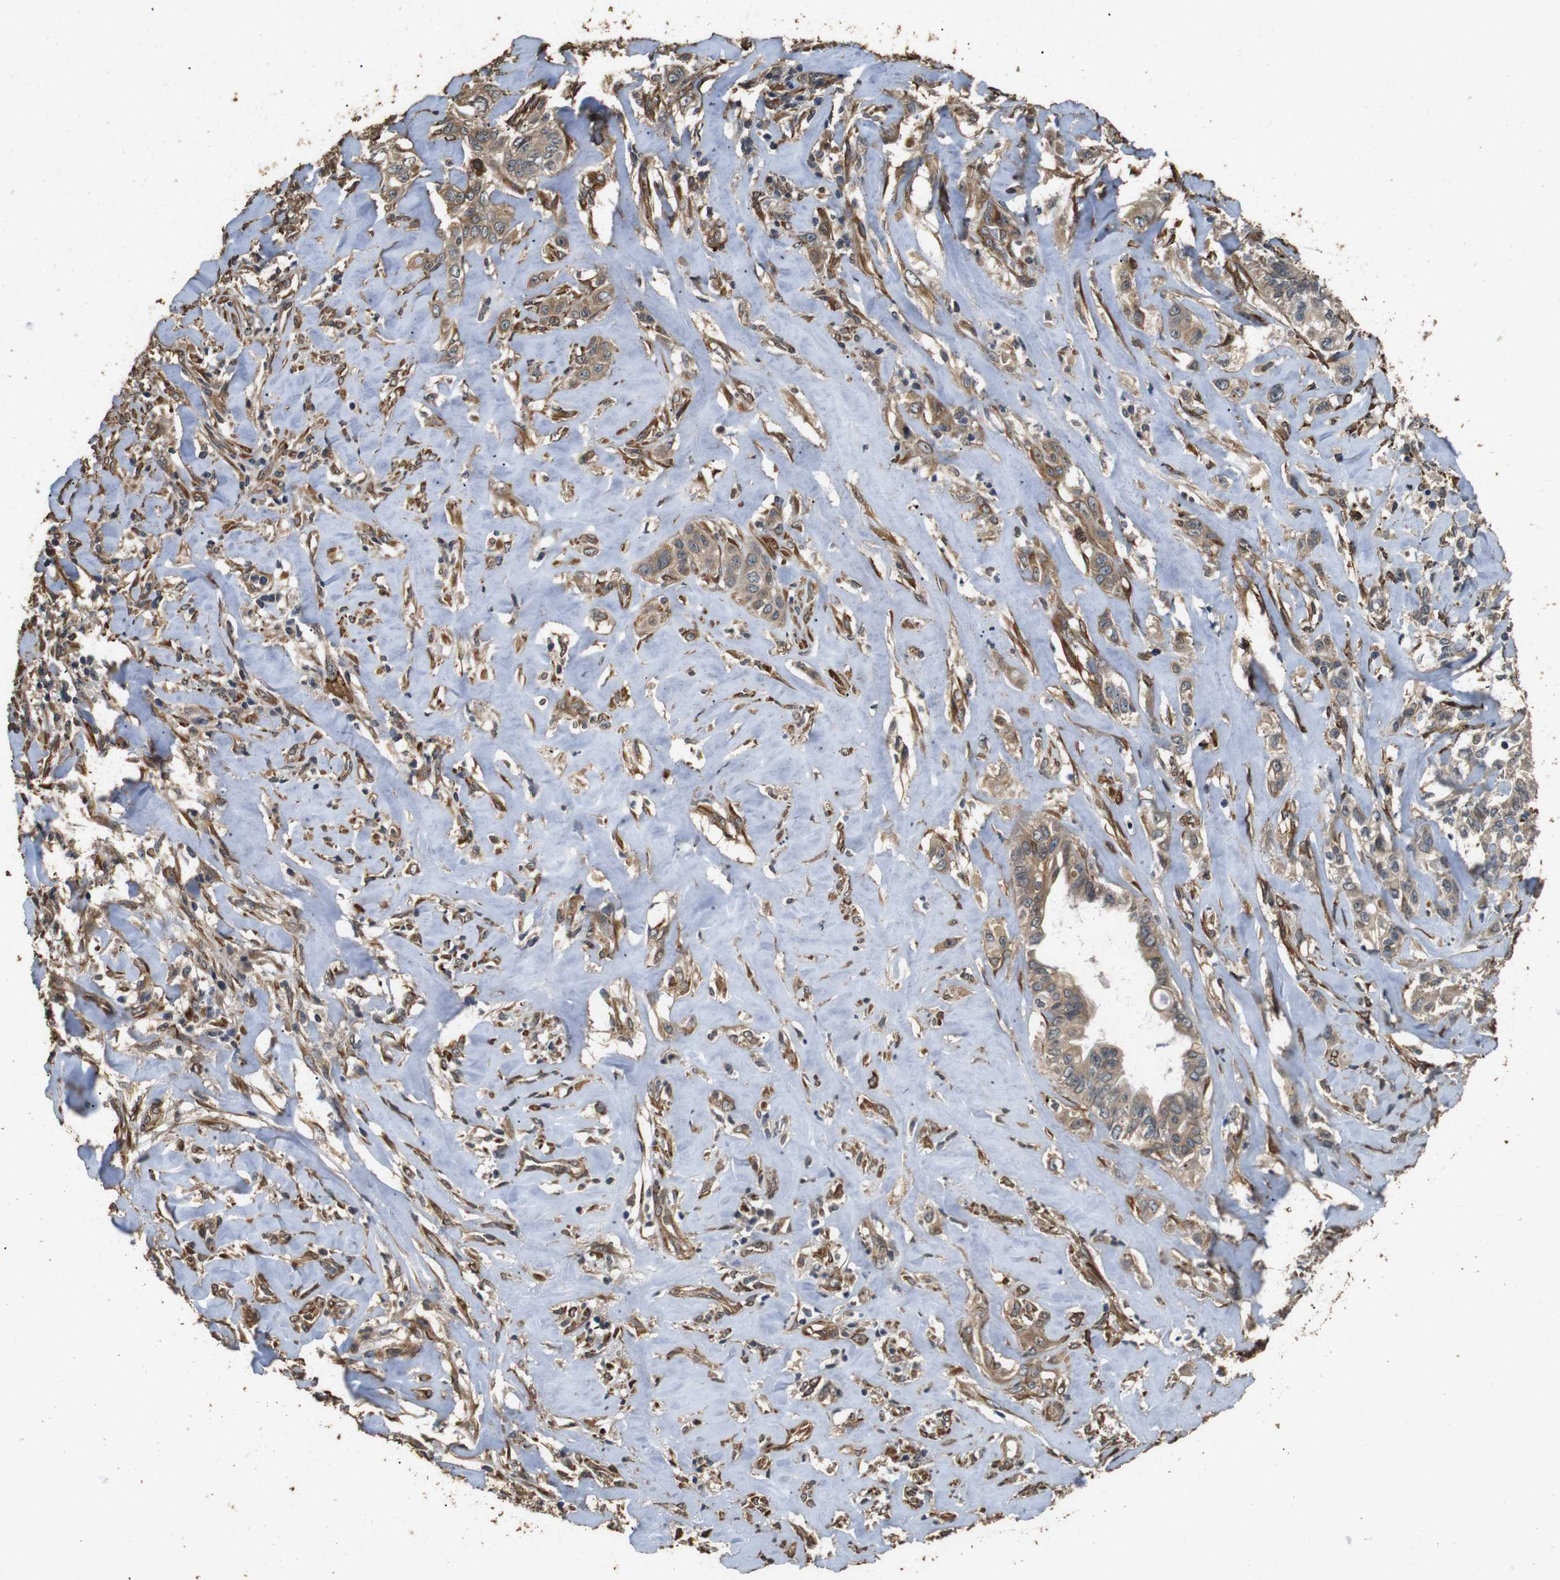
{"staining": {"intensity": "moderate", "quantity": ">75%", "location": "cytoplasmic/membranous"}, "tissue": "liver cancer", "cell_type": "Tumor cells", "image_type": "cancer", "snomed": [{"axis": "morphology", "description": "Cholangiocarcinoma"}, {"axis": "topography", "description": "Liver"}], "caption": "A micrograph showing moderate cytoplasmic/membranous staining in approximately >75% of tumor cells in cholangiocarcinoma (liver), as visualized by brown immunohistochemical staining.", "gene": "CNPY4", "patient": {"sex": "female", "age": 67}}